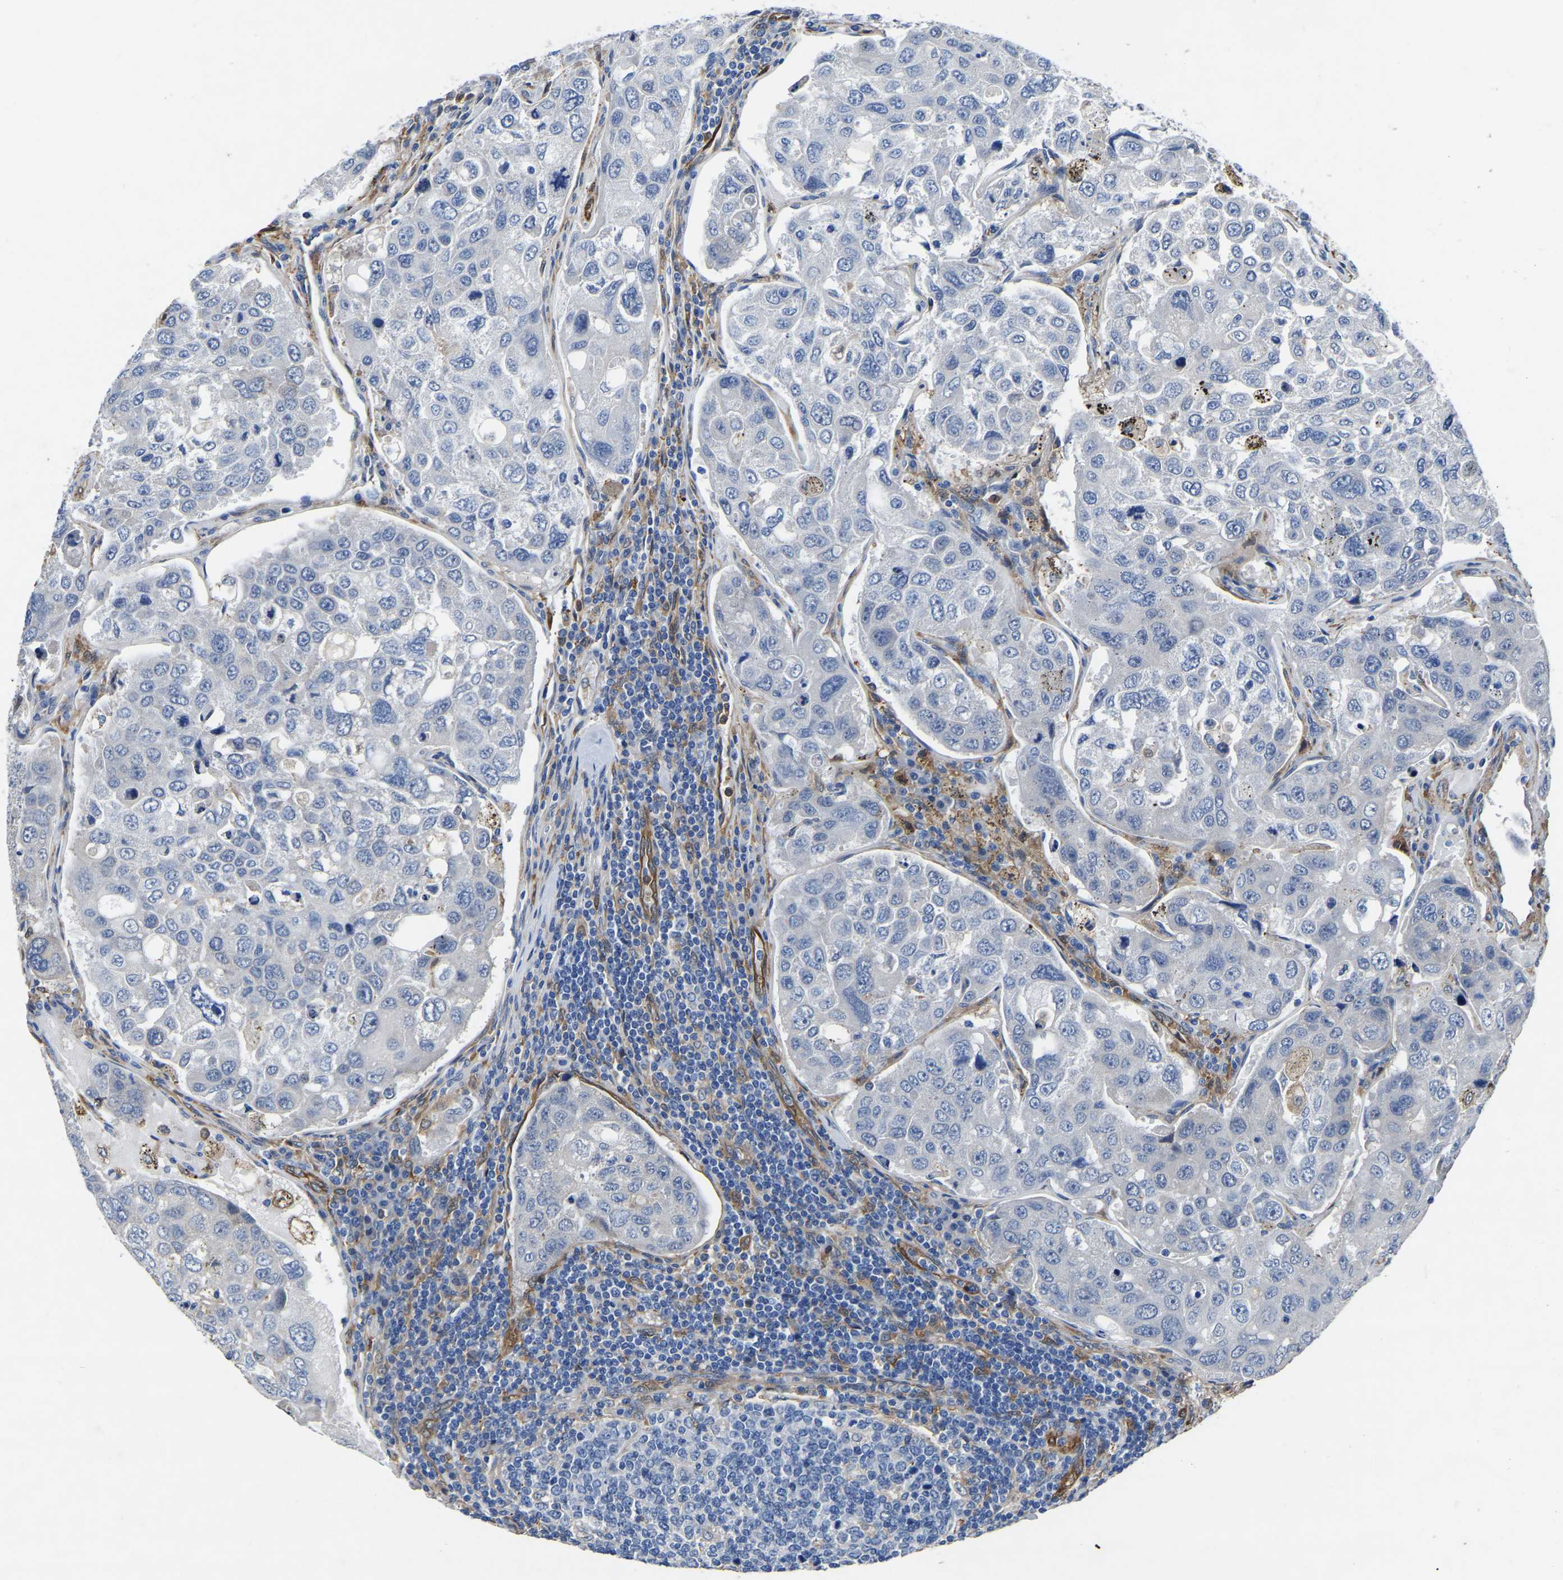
{"staining": {"intensity": "negative", "quantity": "none", "location": "none"}, "tissue": "urothelial cancer", "cell_type": "Tumor cells", "image_type": "cancer", "snomed": [{"axis": "morphology", "description": "Urothelial carcinoma, High grade"}, {"axis": "topography", "description": "Lymph node"}, {"axis": "topography", "description": "Urinary bladder"}], "caption": "High magnification brightfield microscopy of high-grade urothelial carcinoma stained with DAB (brown) and counterstained with hematoxylin (blue): tumor cells show no significant staining.", "gene": "ATG2B", "patient": {"sex": "male", "age": 51}}